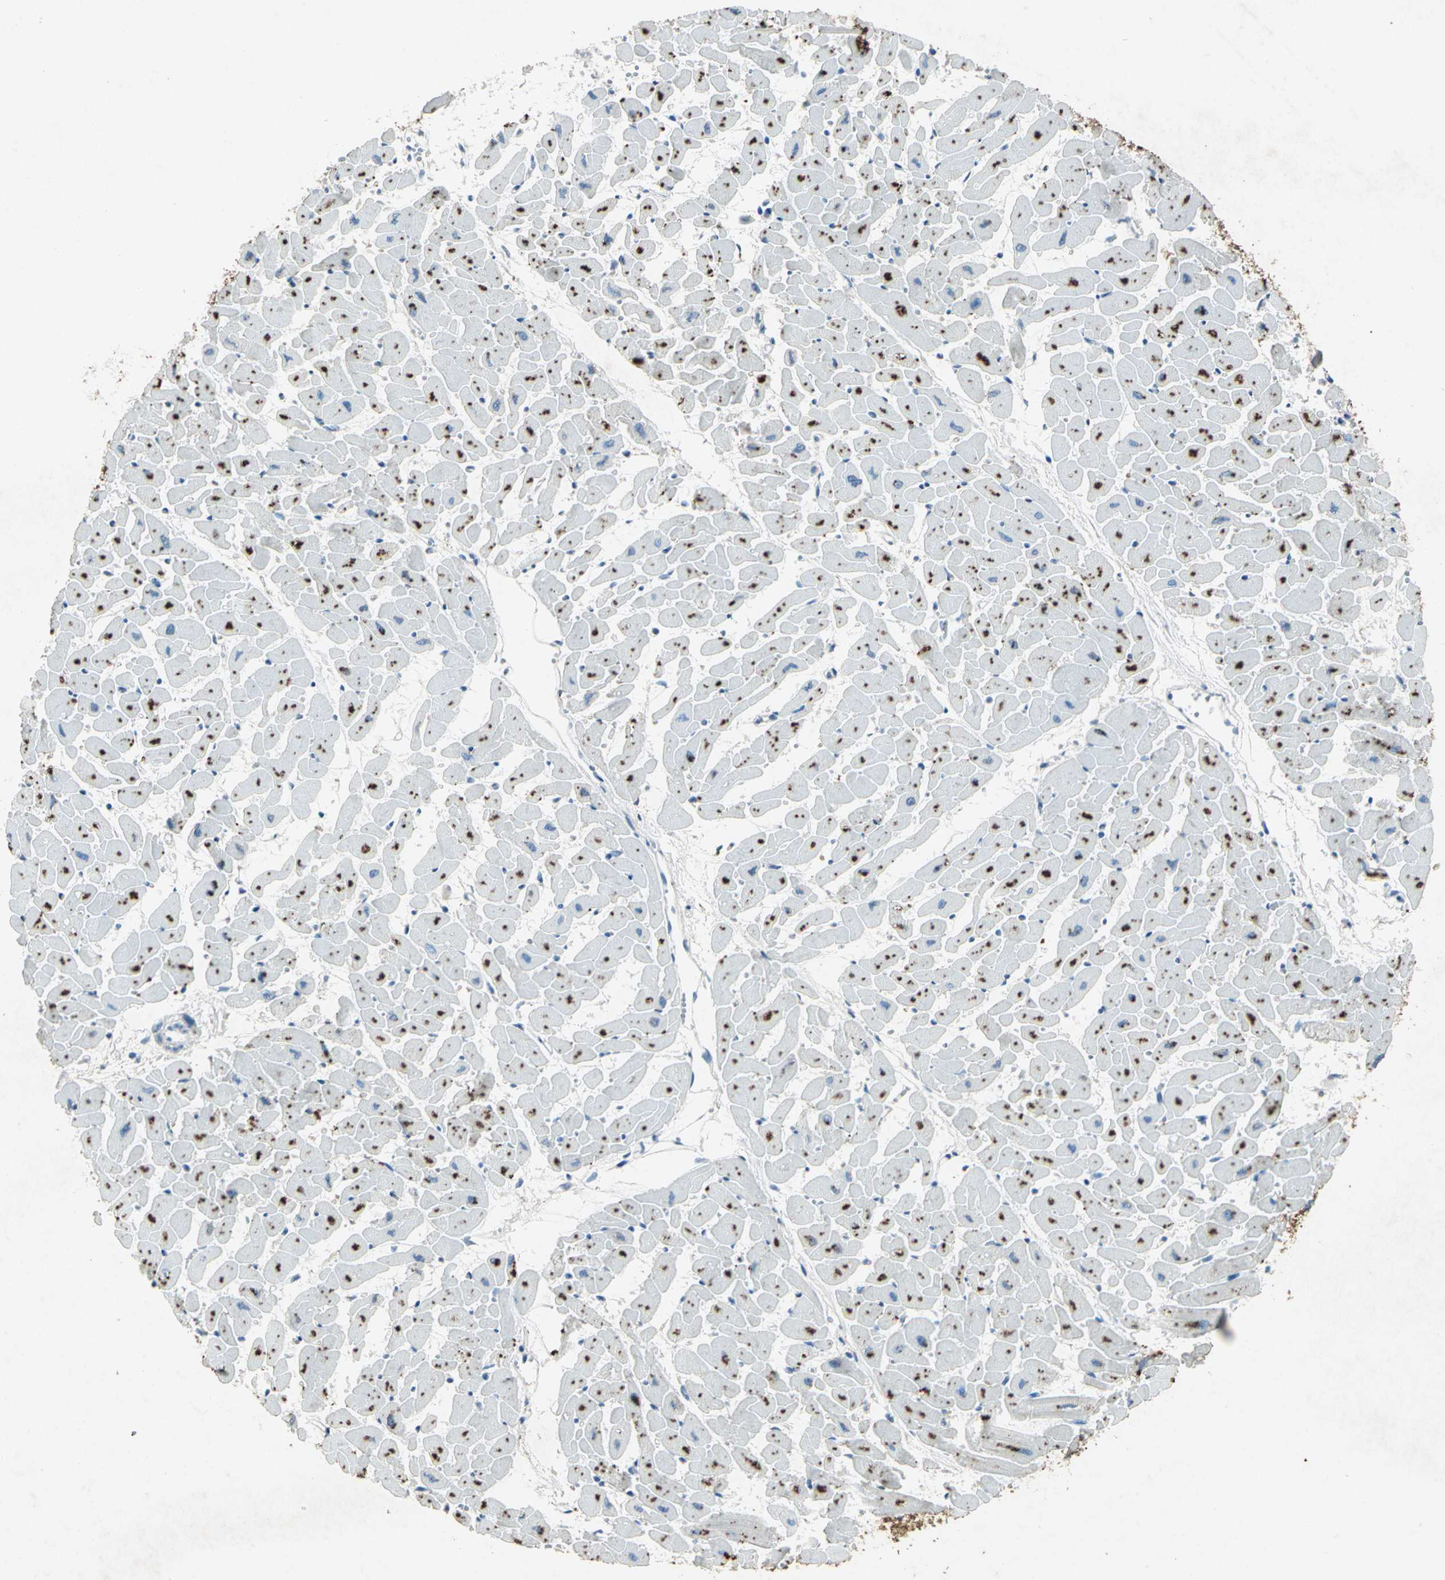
{"staining": {"intensity": "strong", "quantity": ">75%", "location": "cytoplasmic/membranous"}, "tissue": "heart muscle", "cell_type": "Cardiomyocytes", "image_type": "normal", "snomed": [{"axis": "morphology", "description": "Normal tissue, NOS"}, {"axis": "topography", "description": "Heart"}], "caption": "Immunohistochemistry (DAB) staining of unremarkable human heart muscle demonstrates strong cytoplasmic/membranous protein positivity in approximately >75% of cardiomyocytes. Immunohistochemistry stains the protein of interest in brown and the nuclei are stained blue.", "gene": "CAMK2B", "patient": {"sex": "female", "age": 19}}